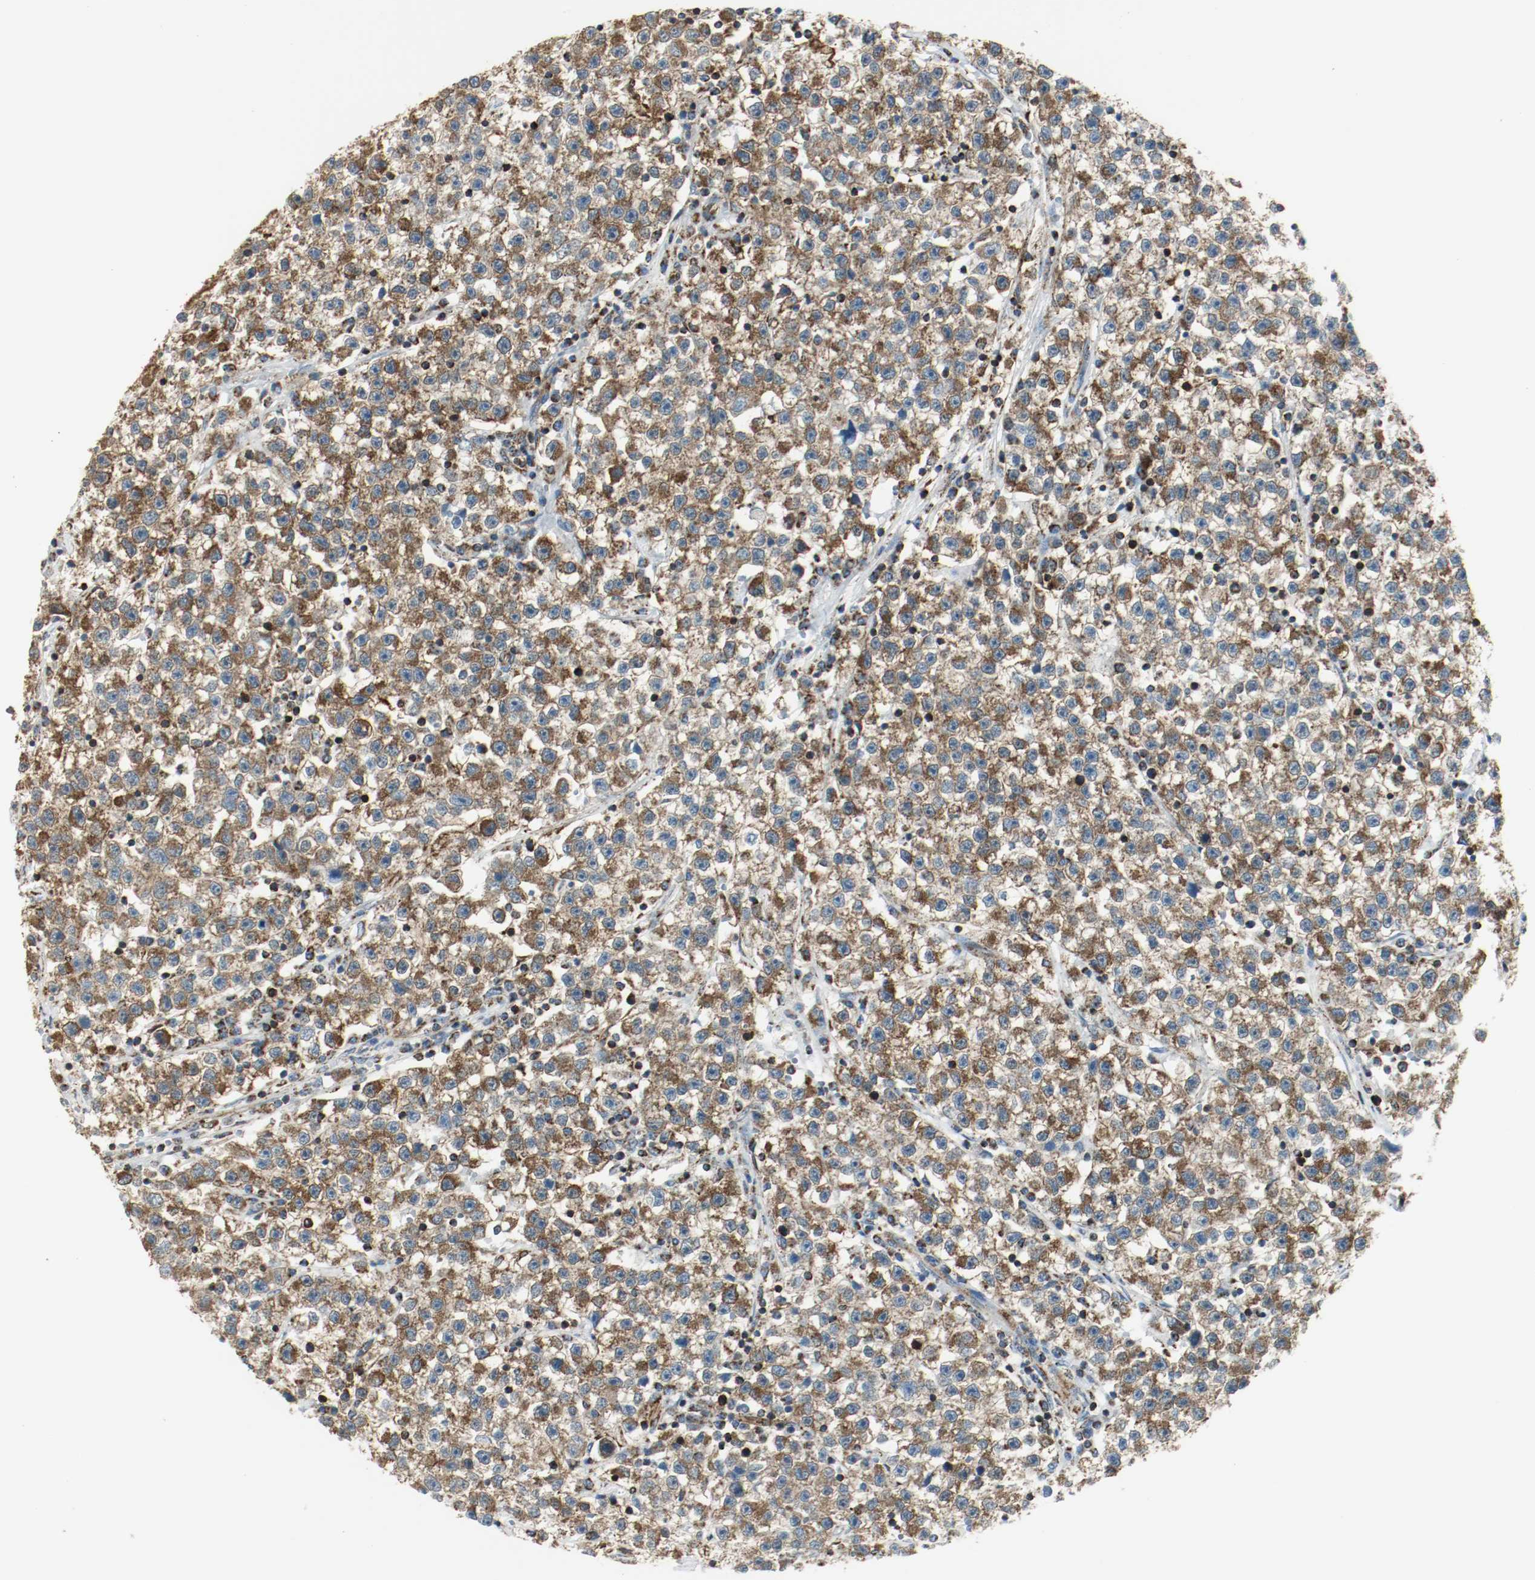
{"staining": {"intensity": "strong", "quantity": ">75%", "location": "cytoplasmic/membranous"}, "tissue": "testis cancer", "cell_type": "Tumor cells", "image_type": "cancer", "snomed": [{"axis": "morphology", "description": "Seminoma, NOS"}, {"axis": "topography", "description": "Testis"}], "caption": "A histopathology image of seminoma (testis) stained for a protein shows strong cytoplasmic/membranous brown staining in tumor cells.", "gene": "PLCG1", "patient": {"sex": "male", "age": 22}}